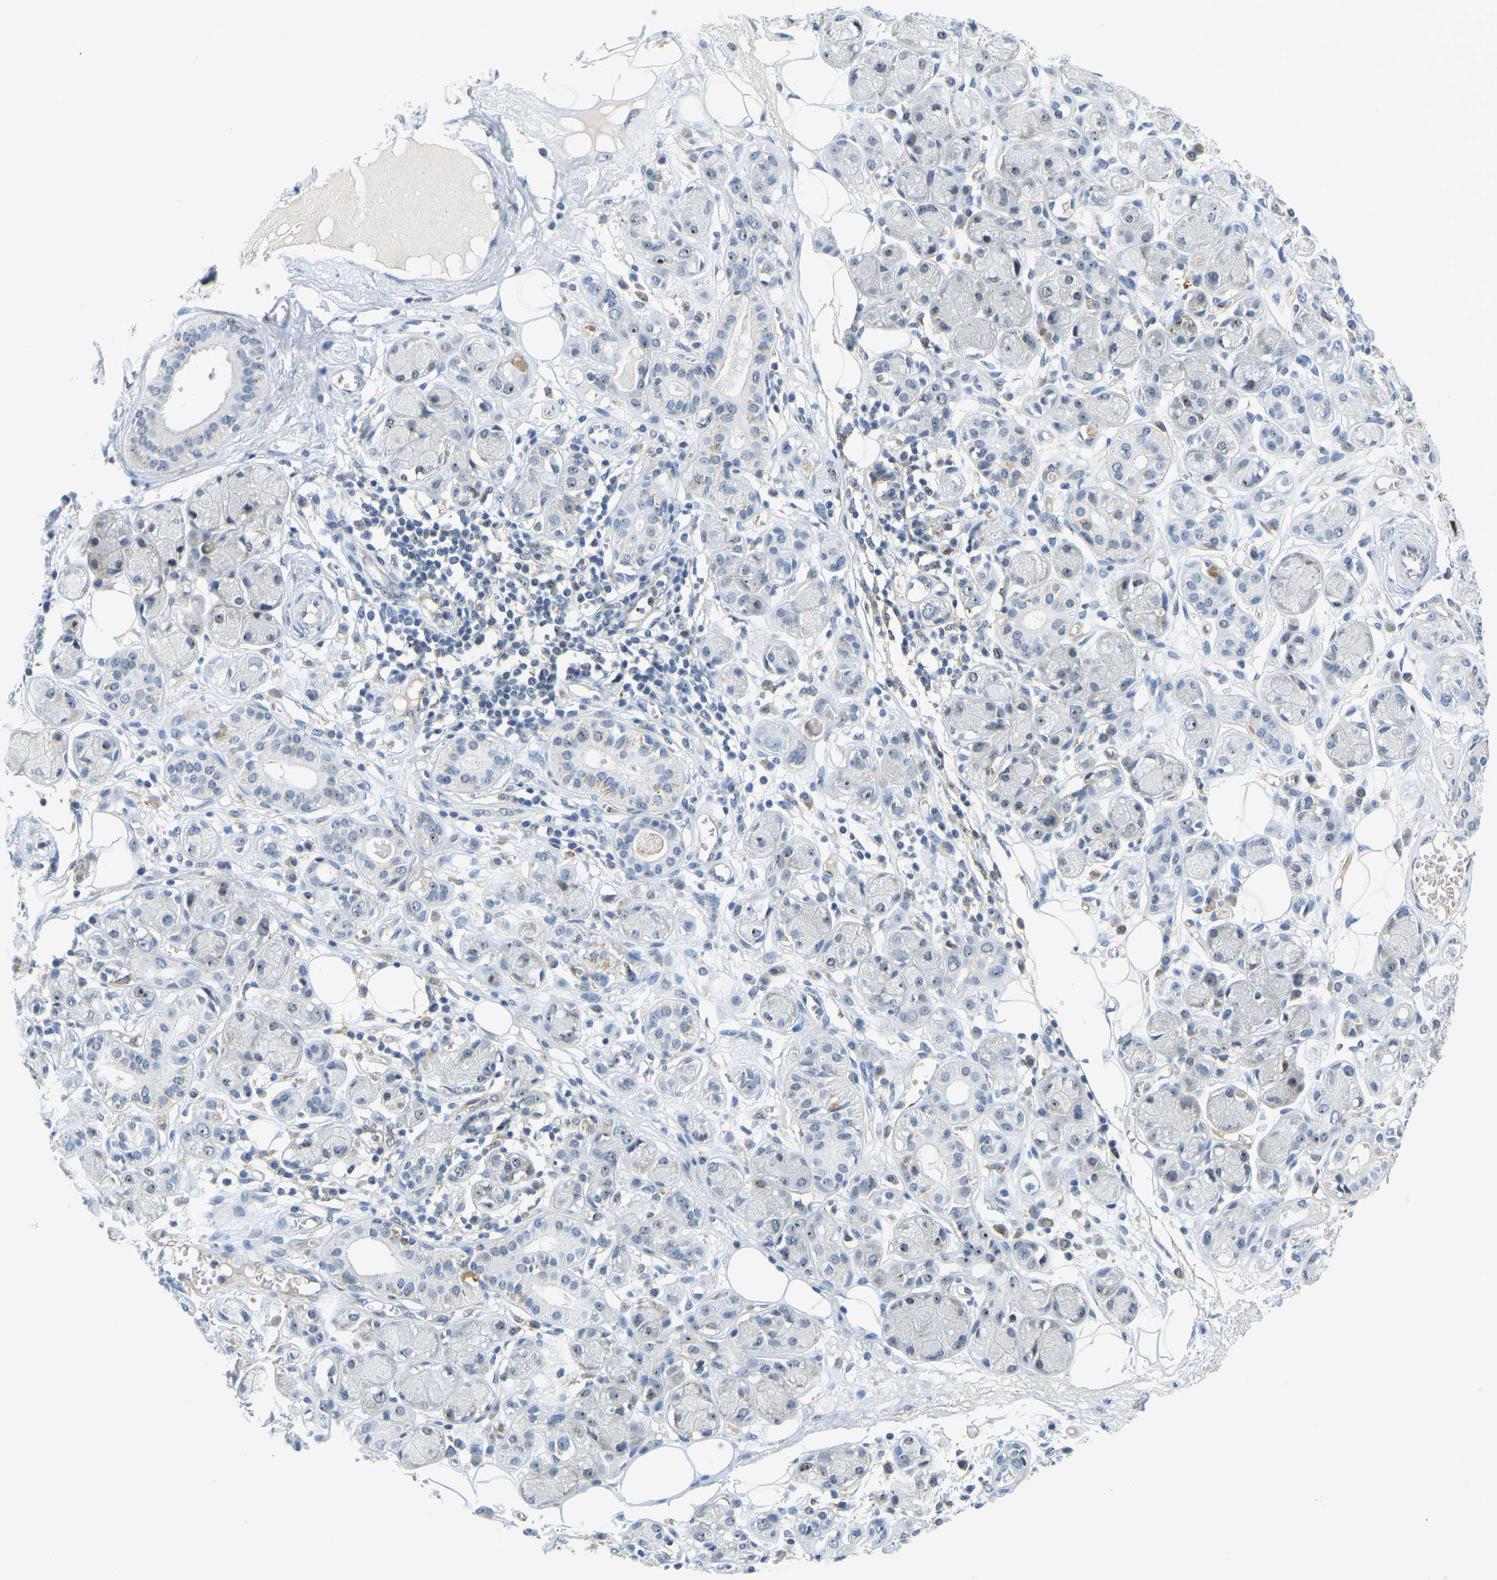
{"staining": {"intensity": "negative", "quantity": "none", "location": "none"}, "tissue": "adipose tissue", "cell_type": "Adipocytes", "image_type": "normal", "snomed": [{"axis": "morphology", "description": "Normal tissue, NOS"}, {"axis": "morphology", "description": "Inflammation, NOS"}, {"axis": "topography", "description": "Salivary gland"}, {"axis": "topography", "description": "Peripheral nerve tissue"}], "caption": "Adipose tissue stained for a protein using immunohistochemistry (IHC) exhibits no positivity adipocytes.", "gene": "RRP1", "patient": {"sex": "female", "age": 75}}